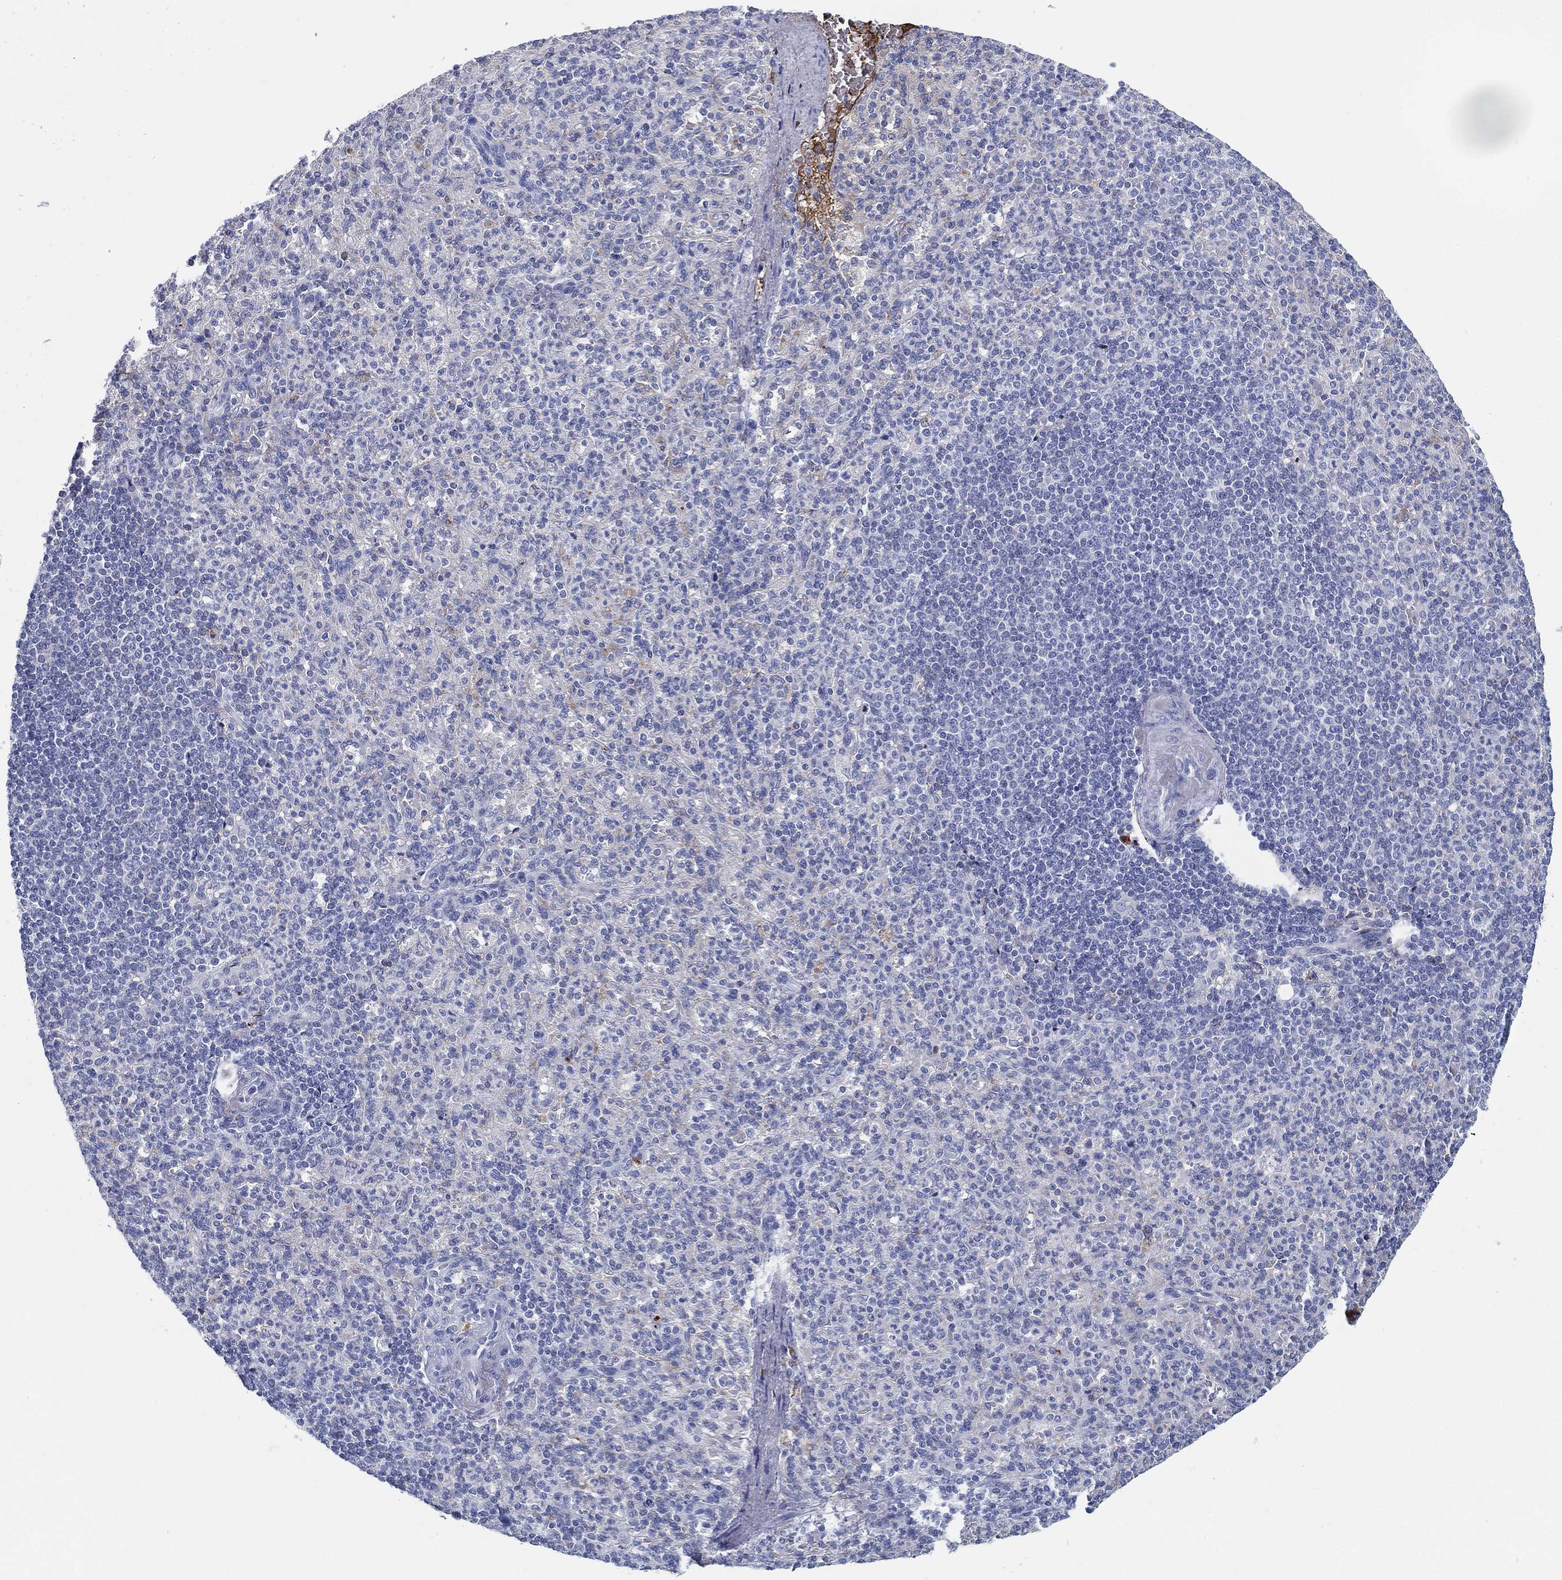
{"staining": {"intensity": "negative", "quantity": "none", "location": "none"}, "tissue": "spleen", "cell_type": "Cells in red pulp", "image_type": "normal", "snomed": [{"axis": "morphology", "description": "Normal tissue, NOS"}, {"axis": "topography", "description": "Spleen"}], "caption": "IHC of benign spleen demonstrates no staining in cells in red pulp.", "gene": "IFNB1", "patient": {"sex": "female", "age": 74}}